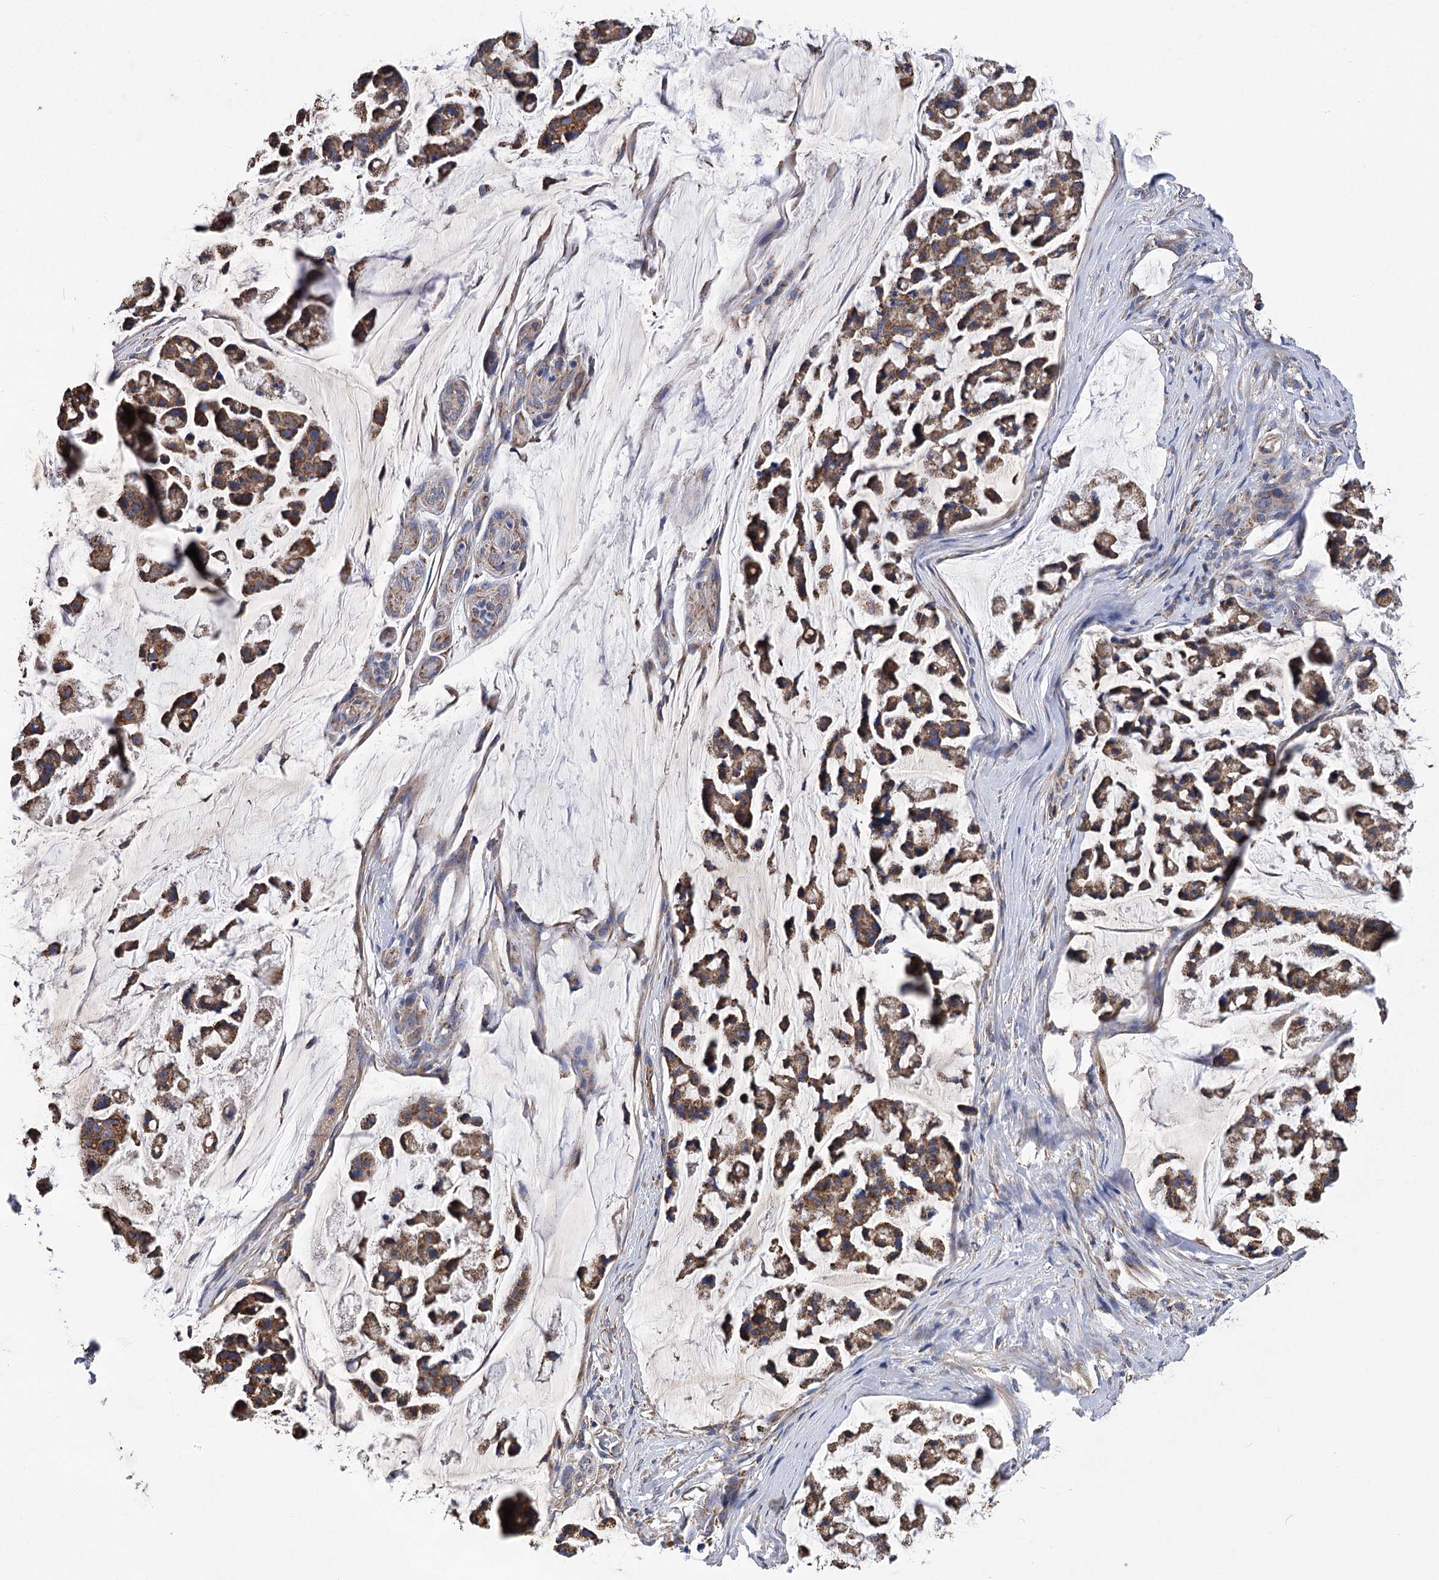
{"staining": {"intensity": "moderate", "quantity": ">75%", "location": "cytoplasmic/membranous"}, "tissue": "stomach cancer", "cell_type": "Tumor cells", "image_type": "cancer", "snomed": [{"axis": "morphology", "description": "Adenocarcinoma, NOS"}, {"axis": "topography", "description": "Stomach, lower"}], "caption": "Stomach adenocarcinoma stained with a protein marker shows moderate staining in tumor cells.", "gene": "CCDC73", "patient": {"sex": "male", "age": 67}}